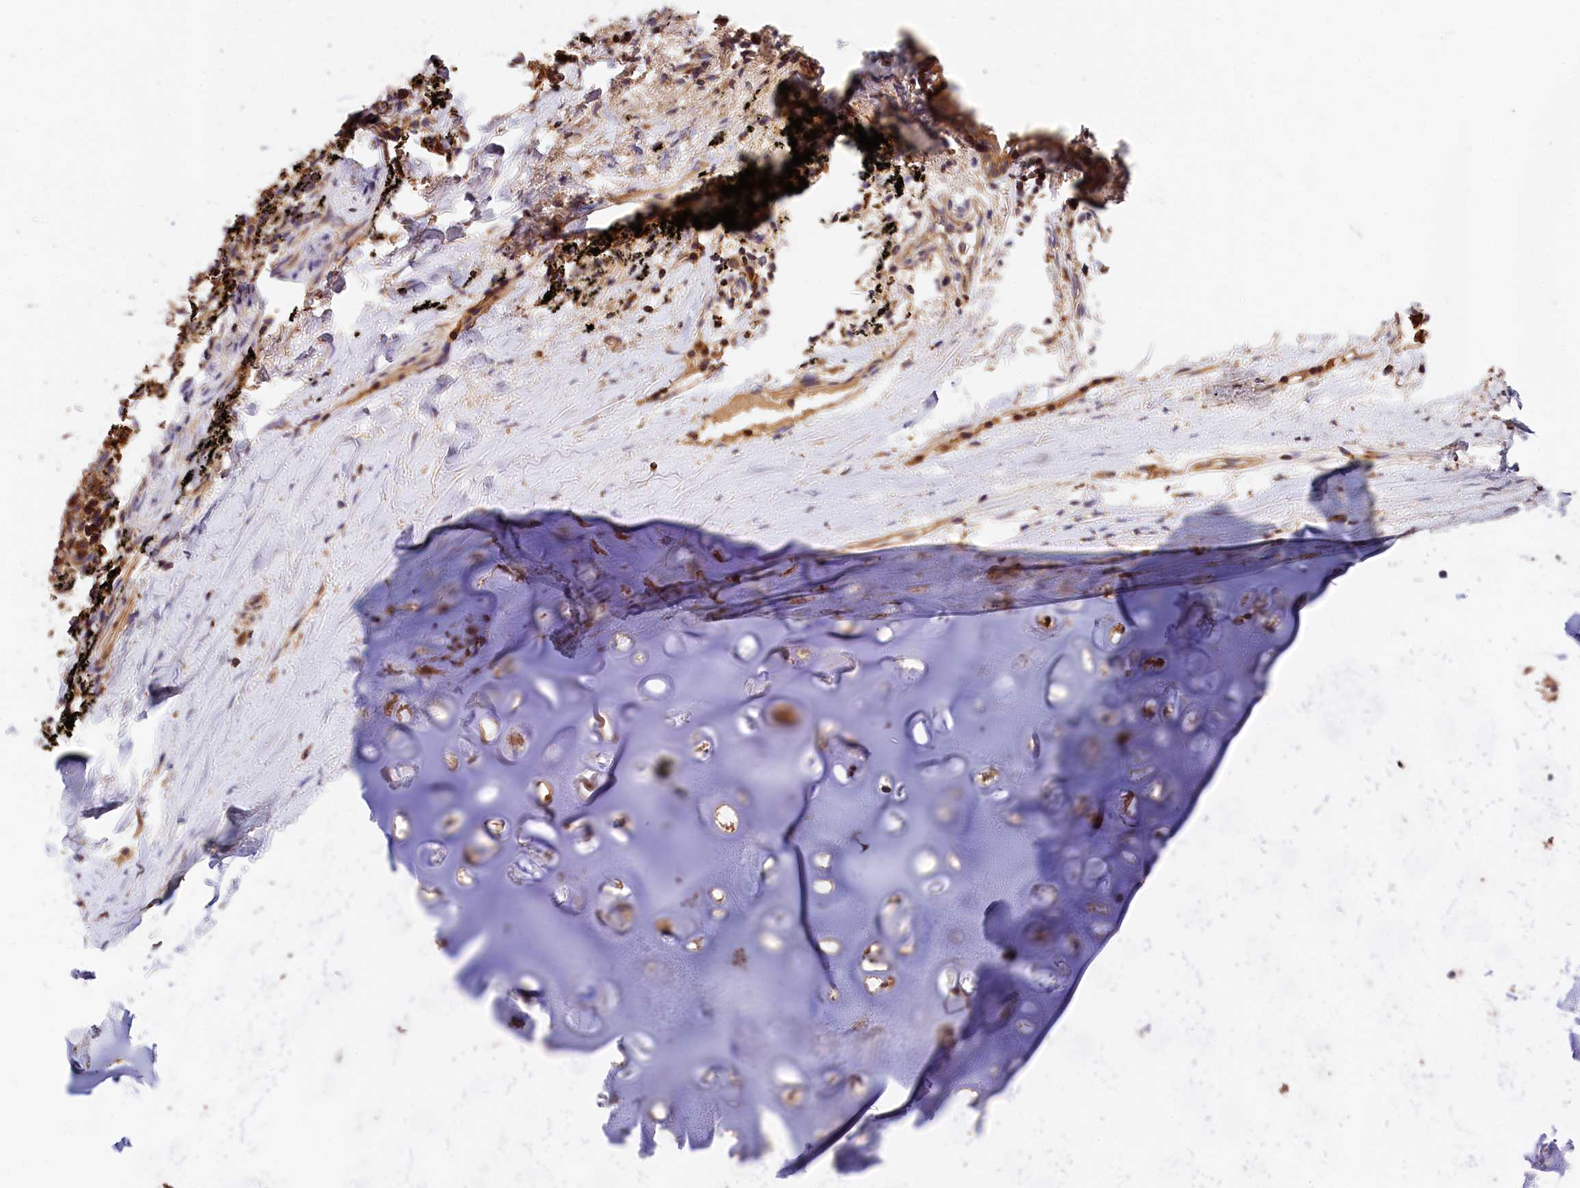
{"staining": {"intensity": "weak", "quantity": ">75%", "location": "cytoplasmic/membranous"}, "tissue": "adipose tissue", "cell_type": "Adipocytes", "image_type": "normal", "snomed": [{"axis": "morphology", "description": "Normal tissue, NOS"}, {"axis": "topography", "description": "Lymph node"}, {"axis": "topography", "description": "Bronchus"}], "caption": "A low amount of weak cytoplasmic/membranous positivity is appreciated in about >75% of adipocytes in benign adipose tissue. The protein is shown in brown color, while the nuclei are stained blue.", "gene": "KPTN", "patient": {"sex": "male", "age": 63}}